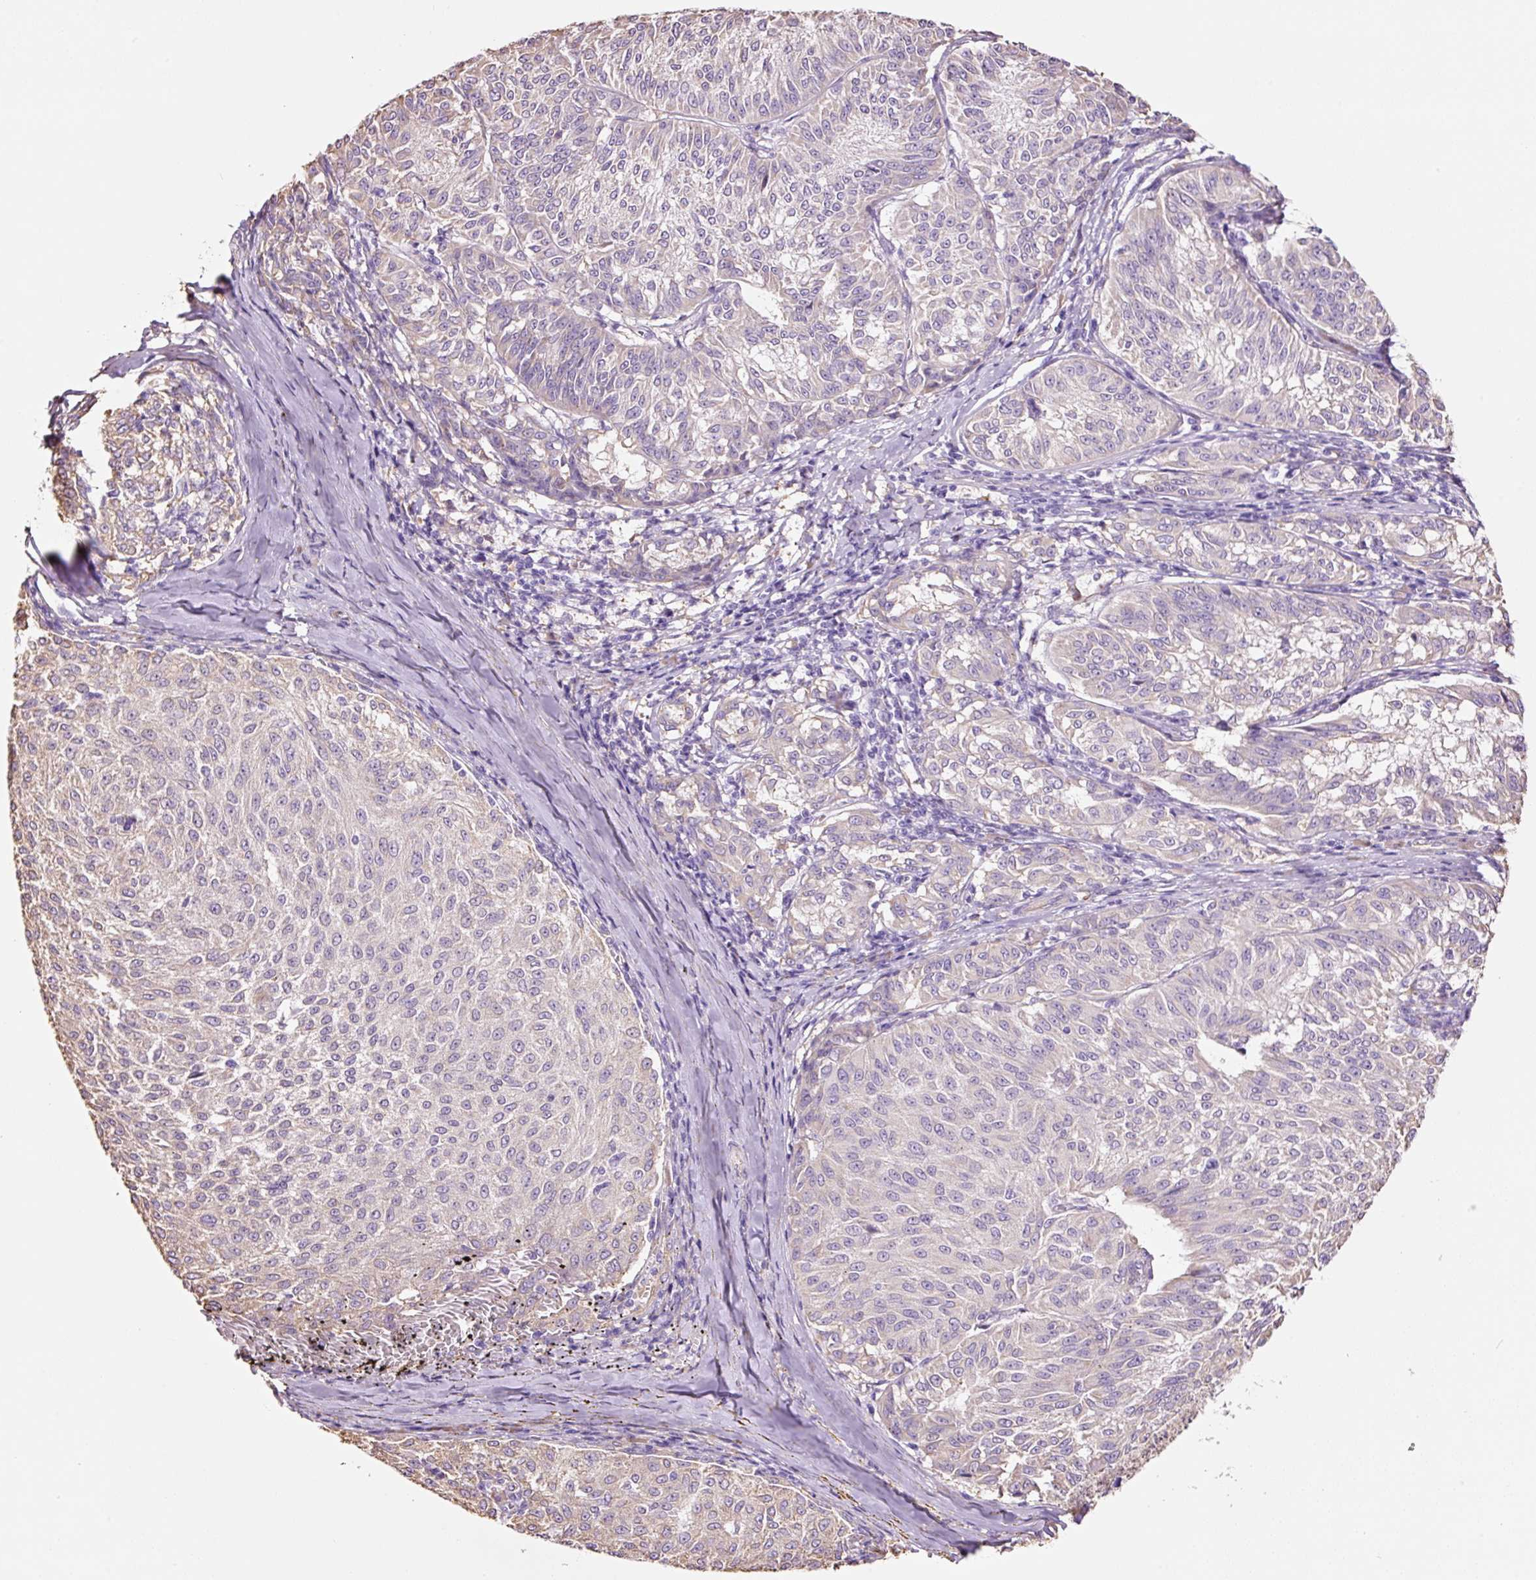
{"staining": {"intensity": "weak", "quantity": "<25%", "location": "cytoplasmic/membranous"}, "tissue": "melanoma", "cell_type": "Tumor cells", "image_type": "cancer", "snomed": [{"axis": "morphology", "description": "Malignant melanoma, NOS"}, {"axis": "topography", "description": "Skin"}], "caption": "A micrograph of malignant melanoma stained for a protein displays no brown staining in tumor cells.", "gene": "GCG", "patient": {"sex": "female", "age": 72}}